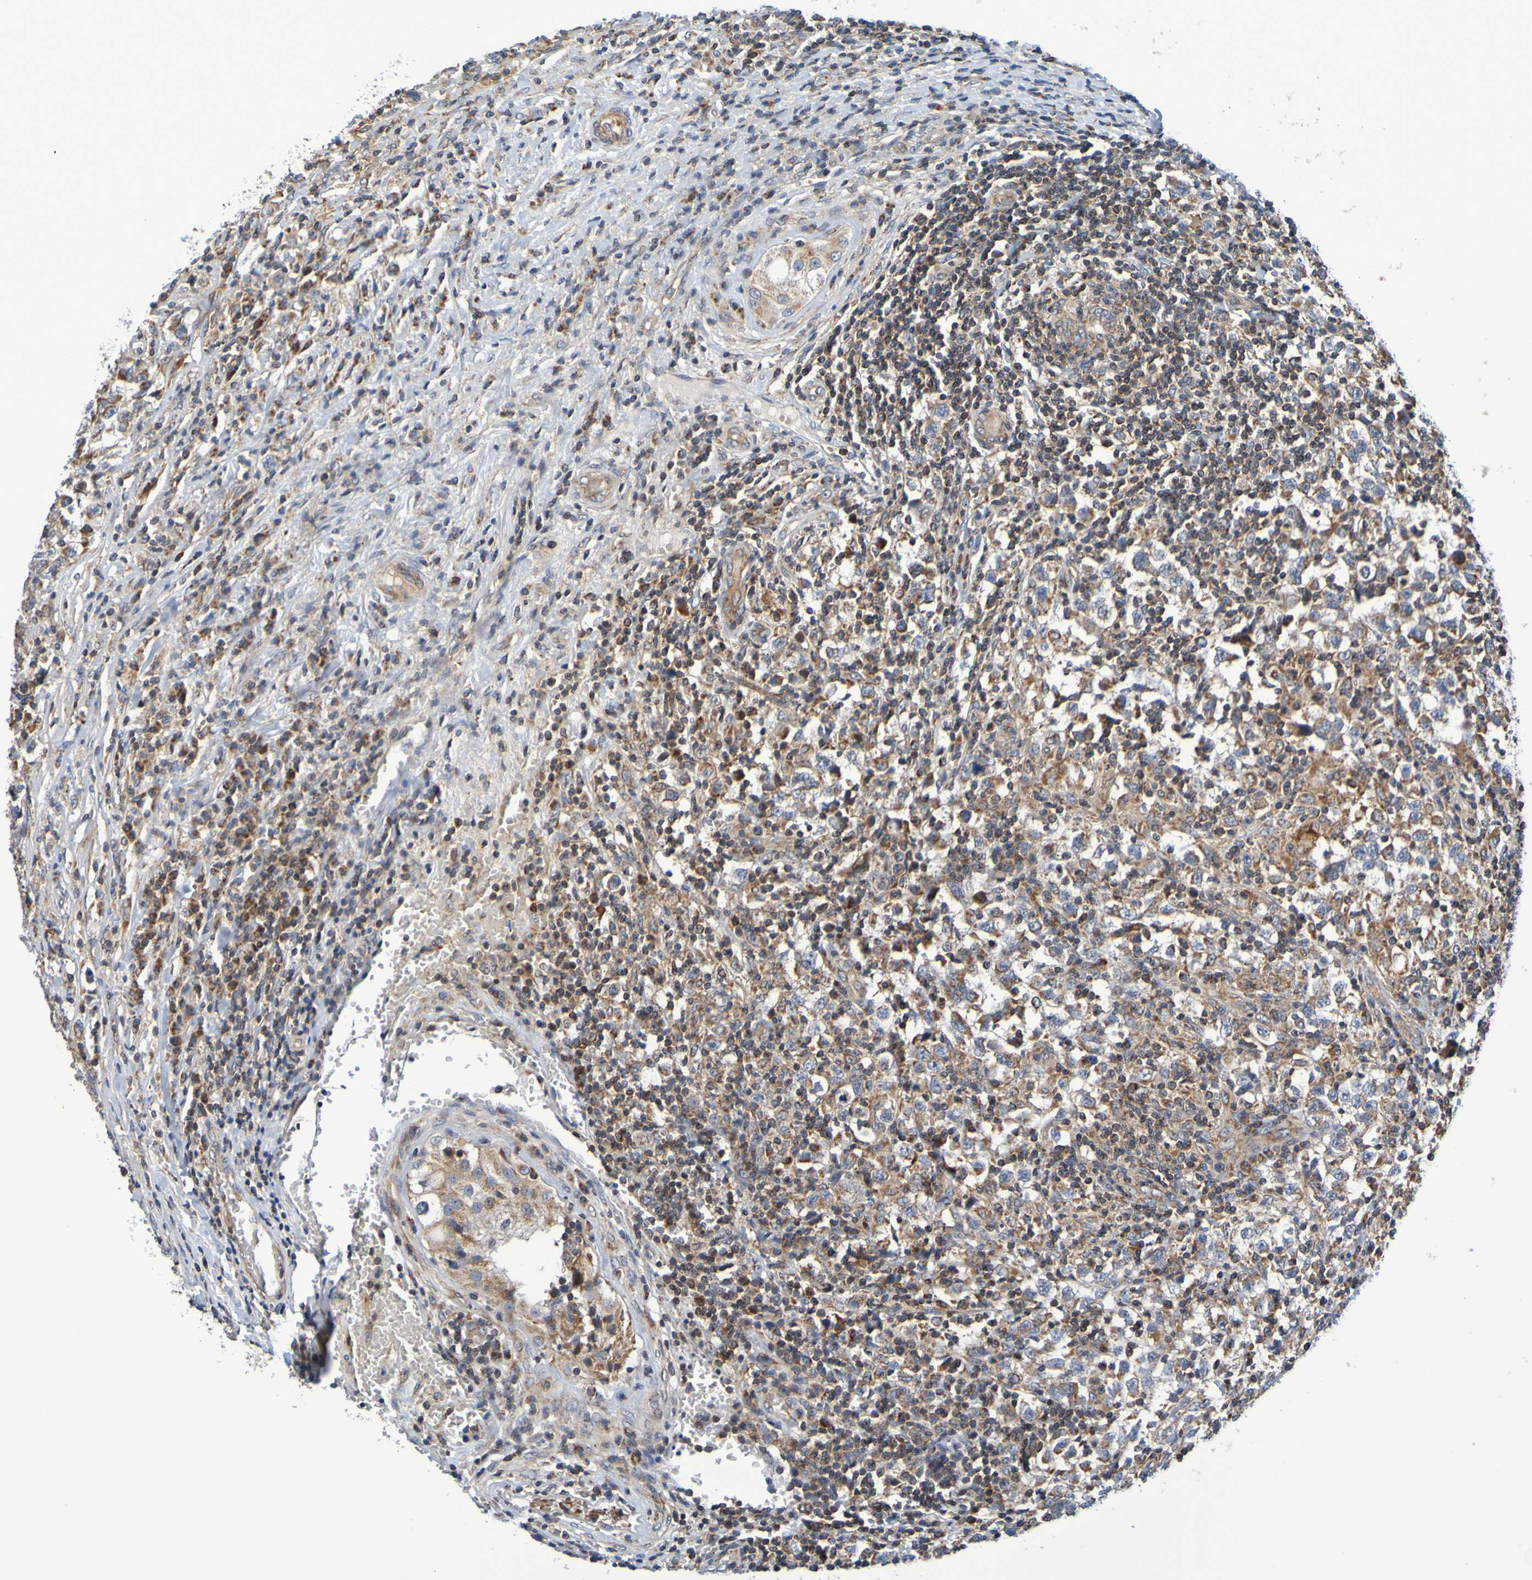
{"staining": {"intensity": "moderate", "quantity": ">75%", "location": "cytoplasmic/membranous"}, "tissue": "testis cancer", "cell_type": "Tumor cells", "image_type": "cancer", "snomed": [{"axis": "morphology", "description": "Carcinoma, Embryonal, NOS"}, {"axis": "topography", "description": "Testis"}], "caption": "Tumor cells reveal moderate cytoplasmic/membranous expression in about >75% of cells in testis cancer (embryonal carcinoma).", "gene": "CCDC51", "patient": {"sex": "male", "age": 21}}